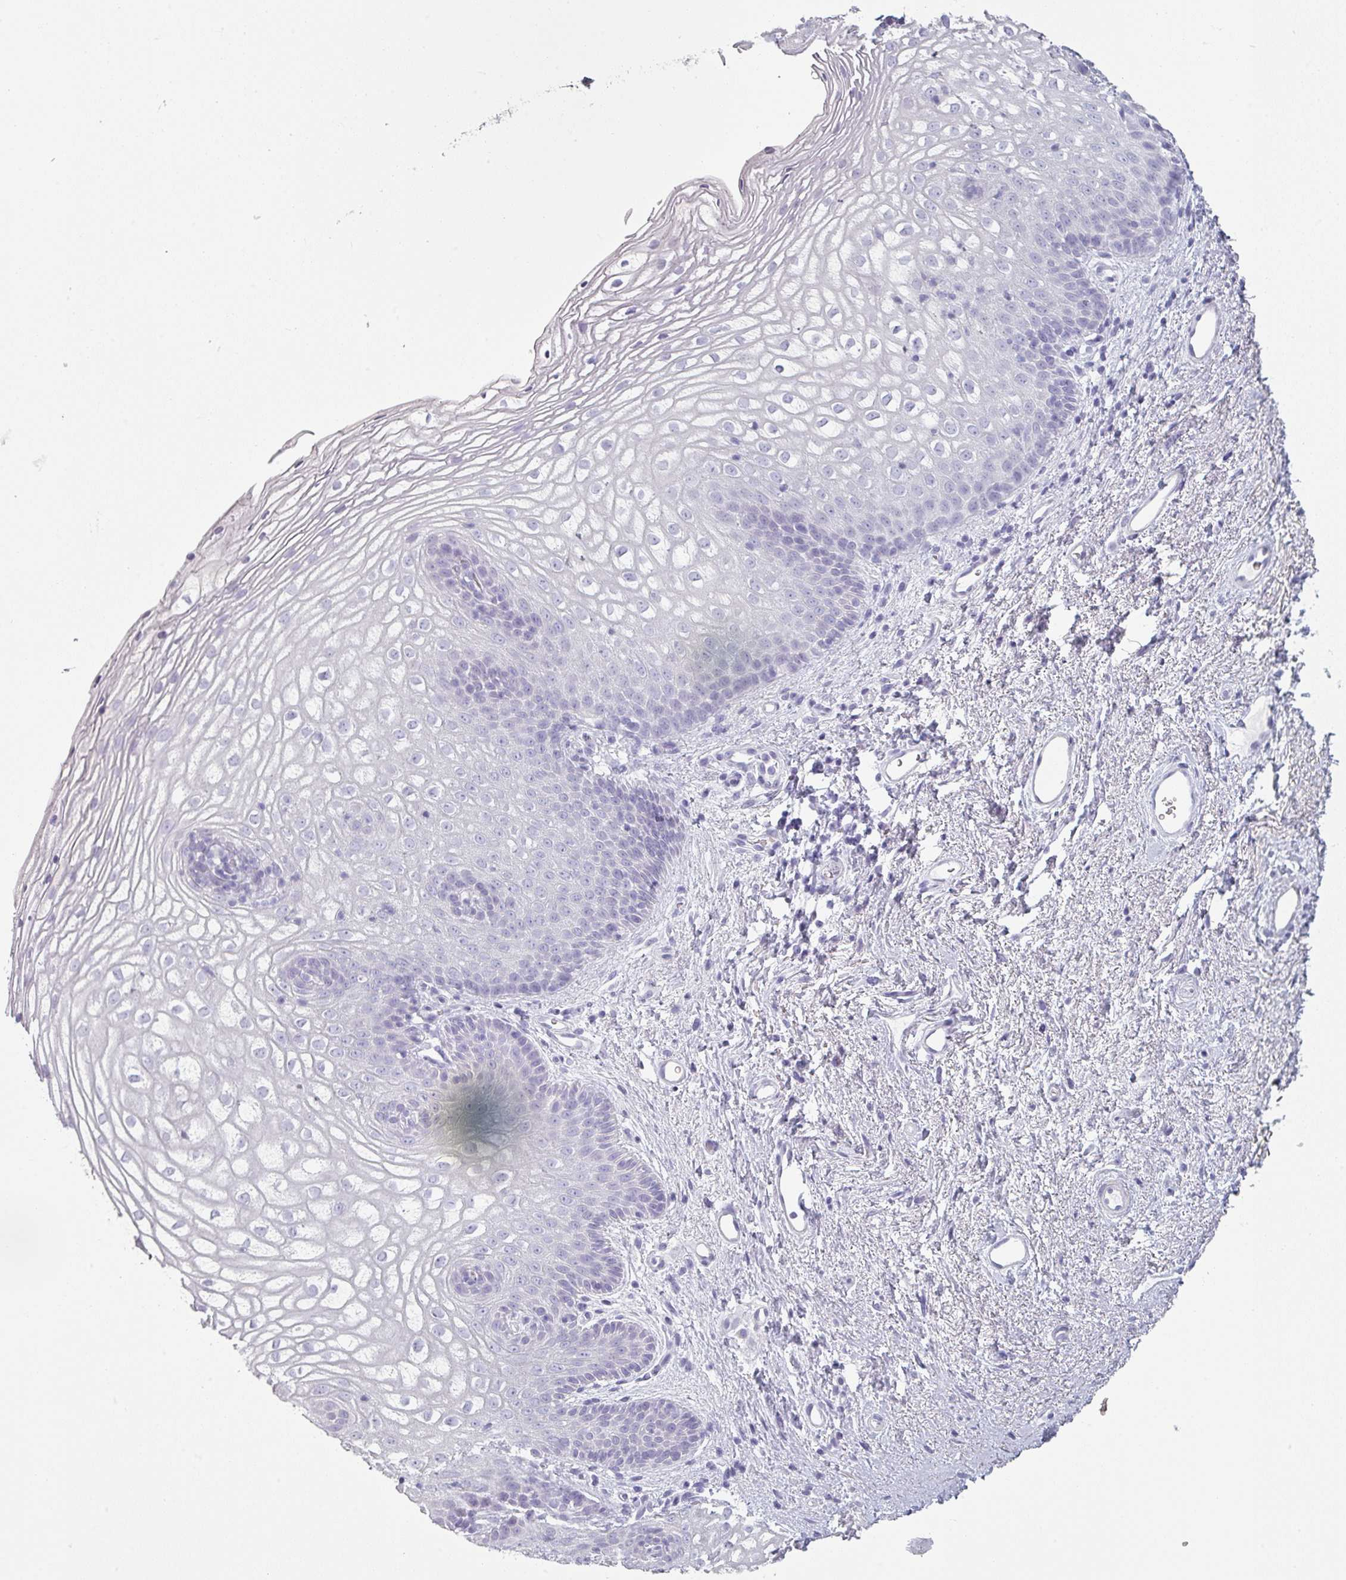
{"staining": {"intensity": "negative", "quantity": "none", "location": "none"}, "tissue": "vagina", "cell_type": "Squamous epithelial cells", "image_type": "normal", "snomed": [{"axis": "morphology", "description": "Normal tissue, NOS"}, {"axis": "topography", "description": "Vagina"}], "caption": "Image shows no protein staining in squamous epithelial cells of normal vagina.", "gene": "SFTPA1", "patient": {"sex": "female", "age": 47}}